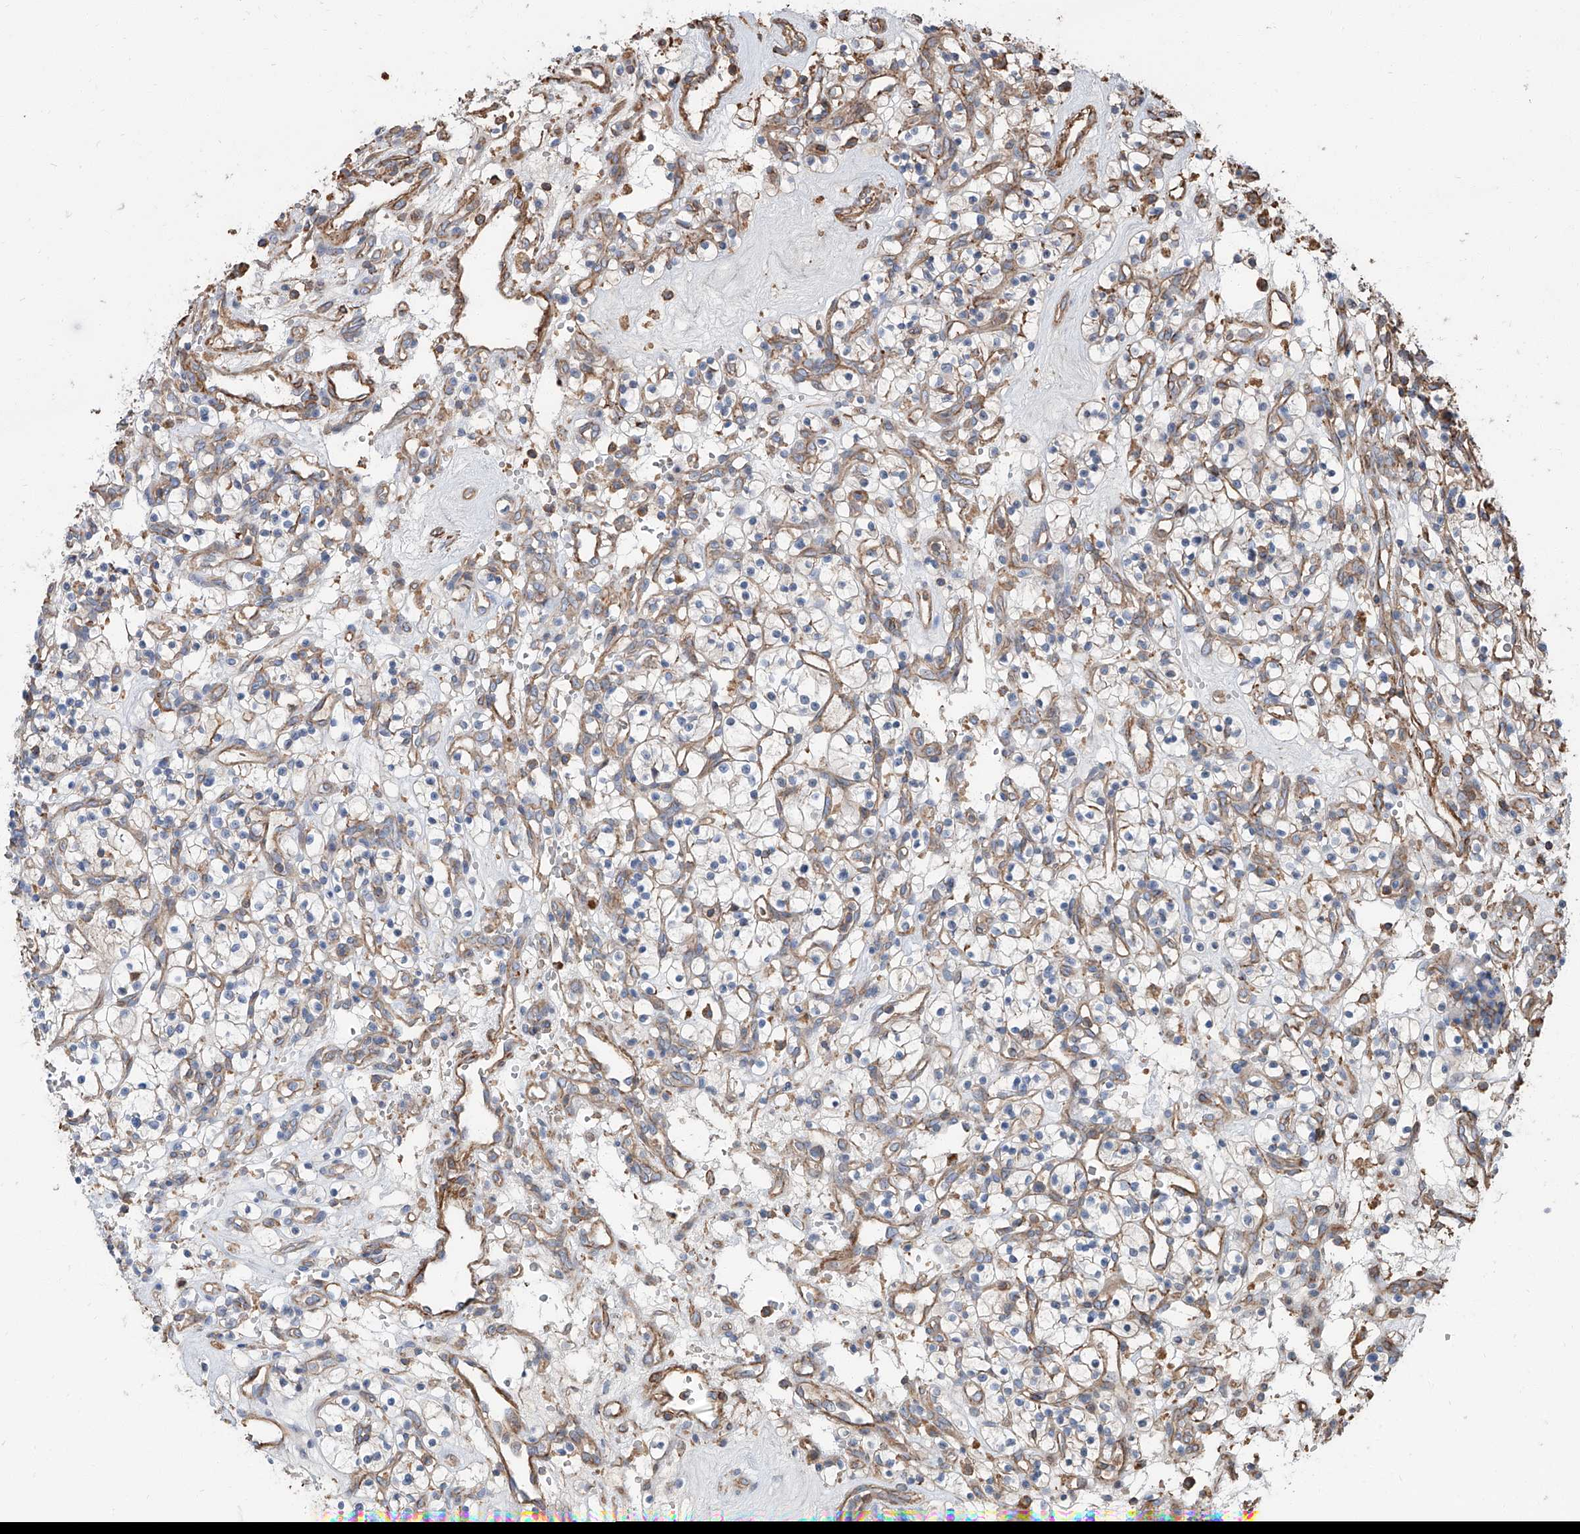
{"staining": {"intensity": "weak", "quantity": "<25%", "location": "cytoplasmic/membranous"}, "tissue": "renal cancer", "cell_type": "Tumor cells", "image_type": "cancer", "snomed": [{"axis": "morphology", "description": "Adenocarcinoma, NOS"}, {"axis": "topography", "description": "Kidney"}], "caption": "An IHC photomicrograph of renal adenocarcinoma is shown. There is no staining in tumor cells of renal adenocarcinoma.", "gene": "PIEZO2", "patient": {"sex": "female", "age": 57}}